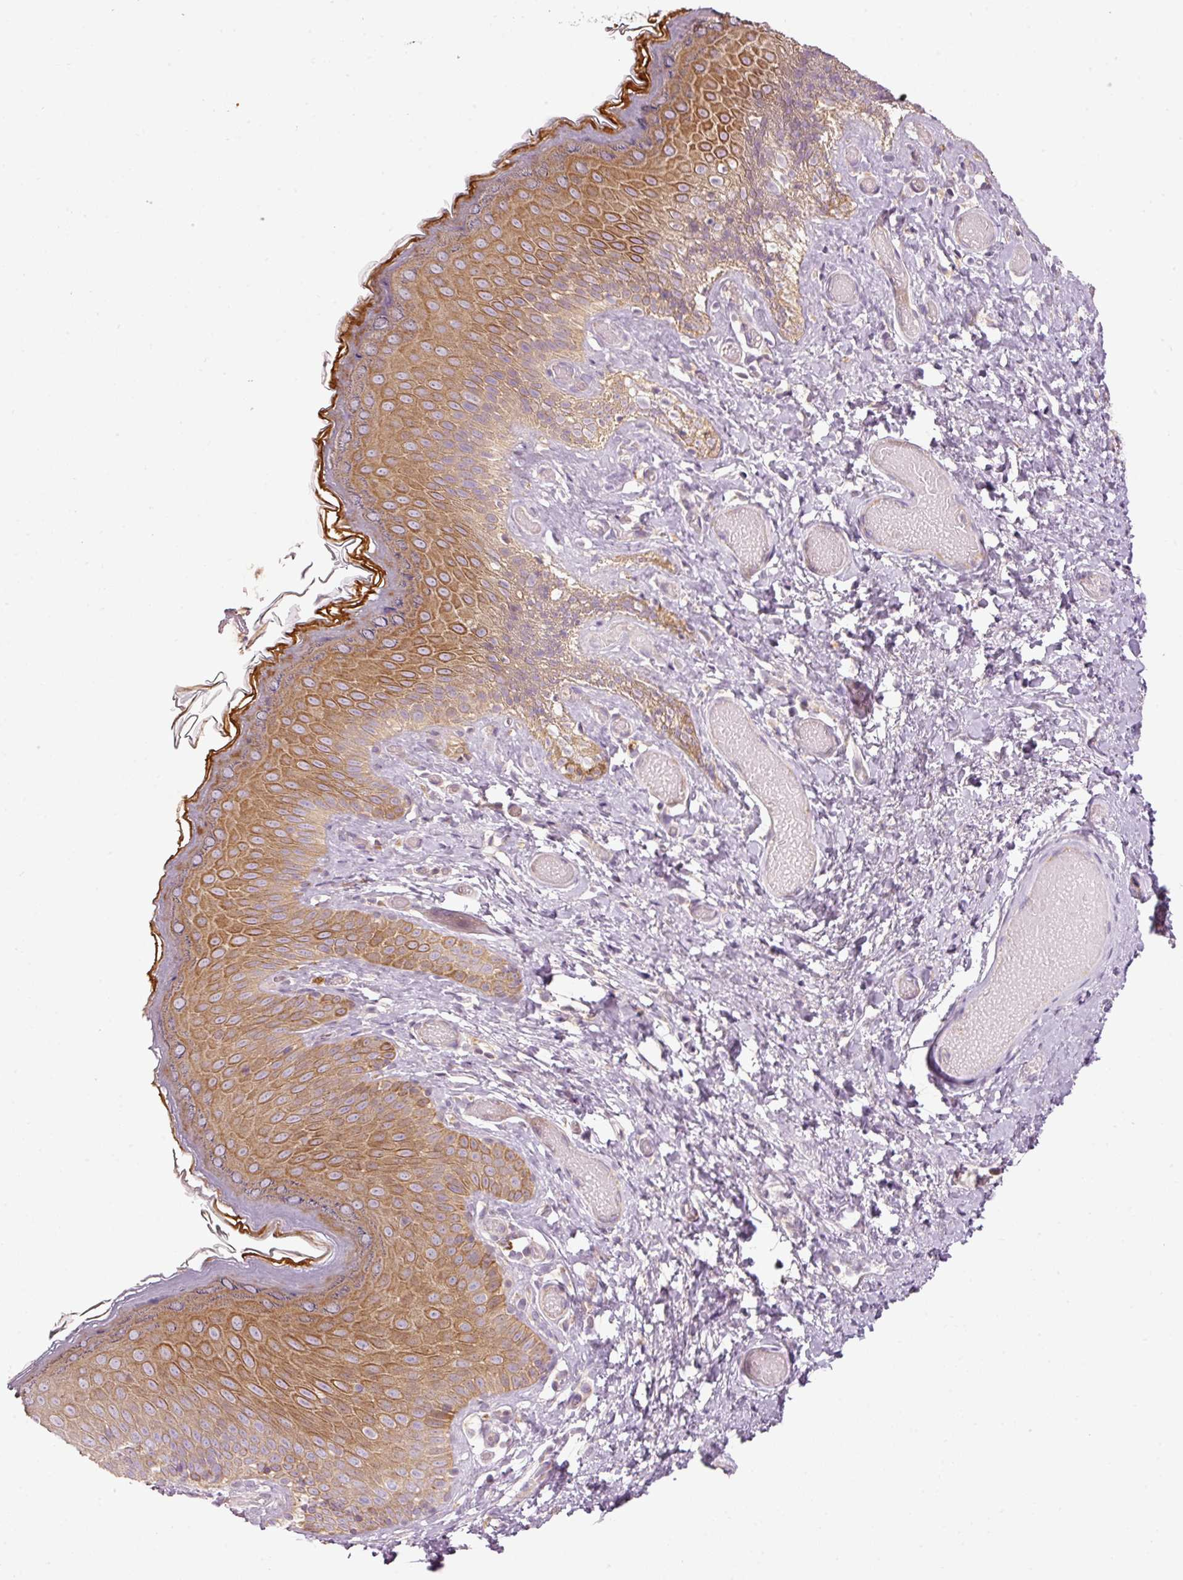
{"staining": {"intensity": "moderate", "quantity": ">75%", "location": "cytoplasmic/membranous"}, "tissue": "skin", "cell_type": "Epidermal cells", "image_type": "normal", "snomed": [{"axis": "morphology", "description": "Normal tissue, NOS"}, {"axis": "topography", "description": "Anal"}], "caption": "DAB (3,3'-diaminobenzidine) immunohistochemical staining of unremarkable human skin reveals moderate cytoplasmic/membranous protein positivity in approximately >75% of epidermal cells.", "gene": "MAP10", "patient": {"sex": "female", "age": 40}}